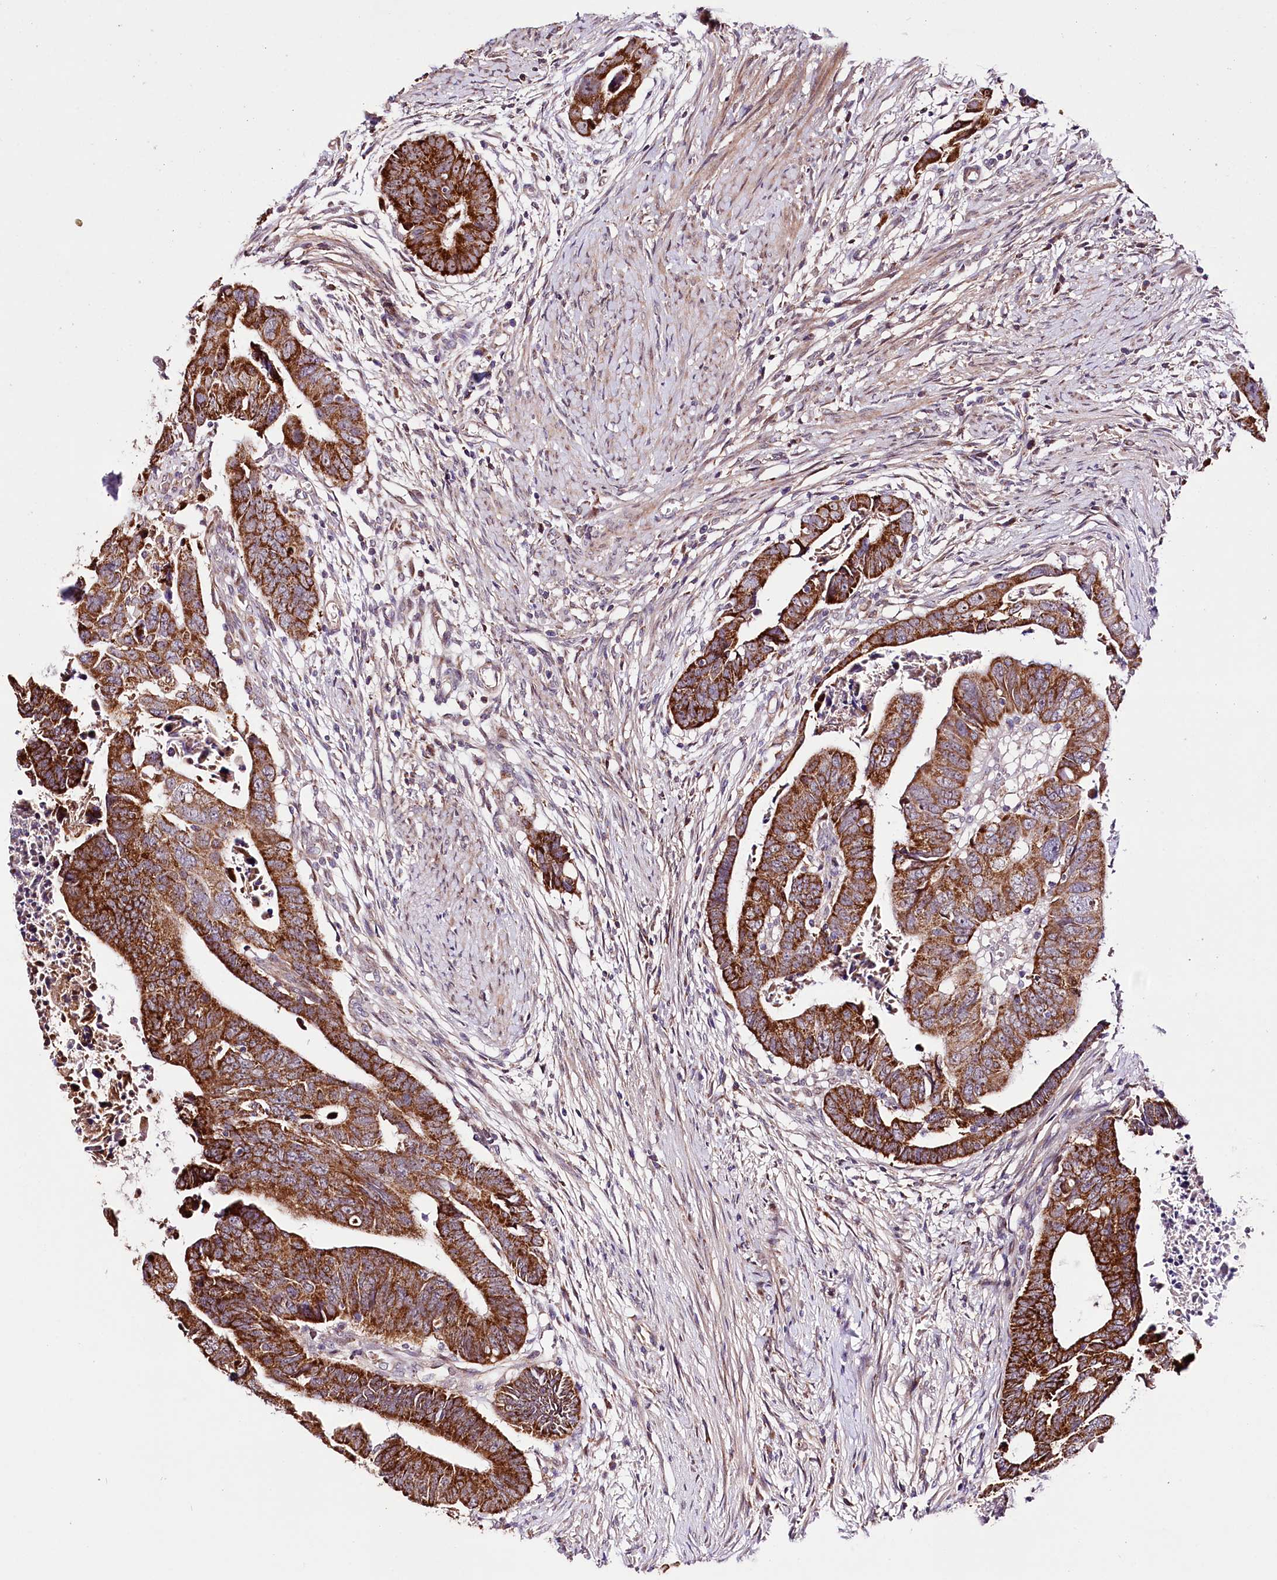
{"staining": {"intensity": "strong", "quantity": ">75%", "location": "cytoplasmic/membranous"}, "tissue": "colorectal cancer", "cell_type": "Tumor cells", "image_type": "cancer", "snomed": [{"axis": "morphology", "description": "Adenocarcinoma, NOS"}, {"axis": "topography", "description": "Rectum"}], "caption": "This image exhibits immunohistochemistry staining of colorectal cancer, with high strong cytoplasmic/membranous positivity in approximately >75% of tumor cells.", "gene": "ST7", "patient": {"sex": "female", "age": 65}}